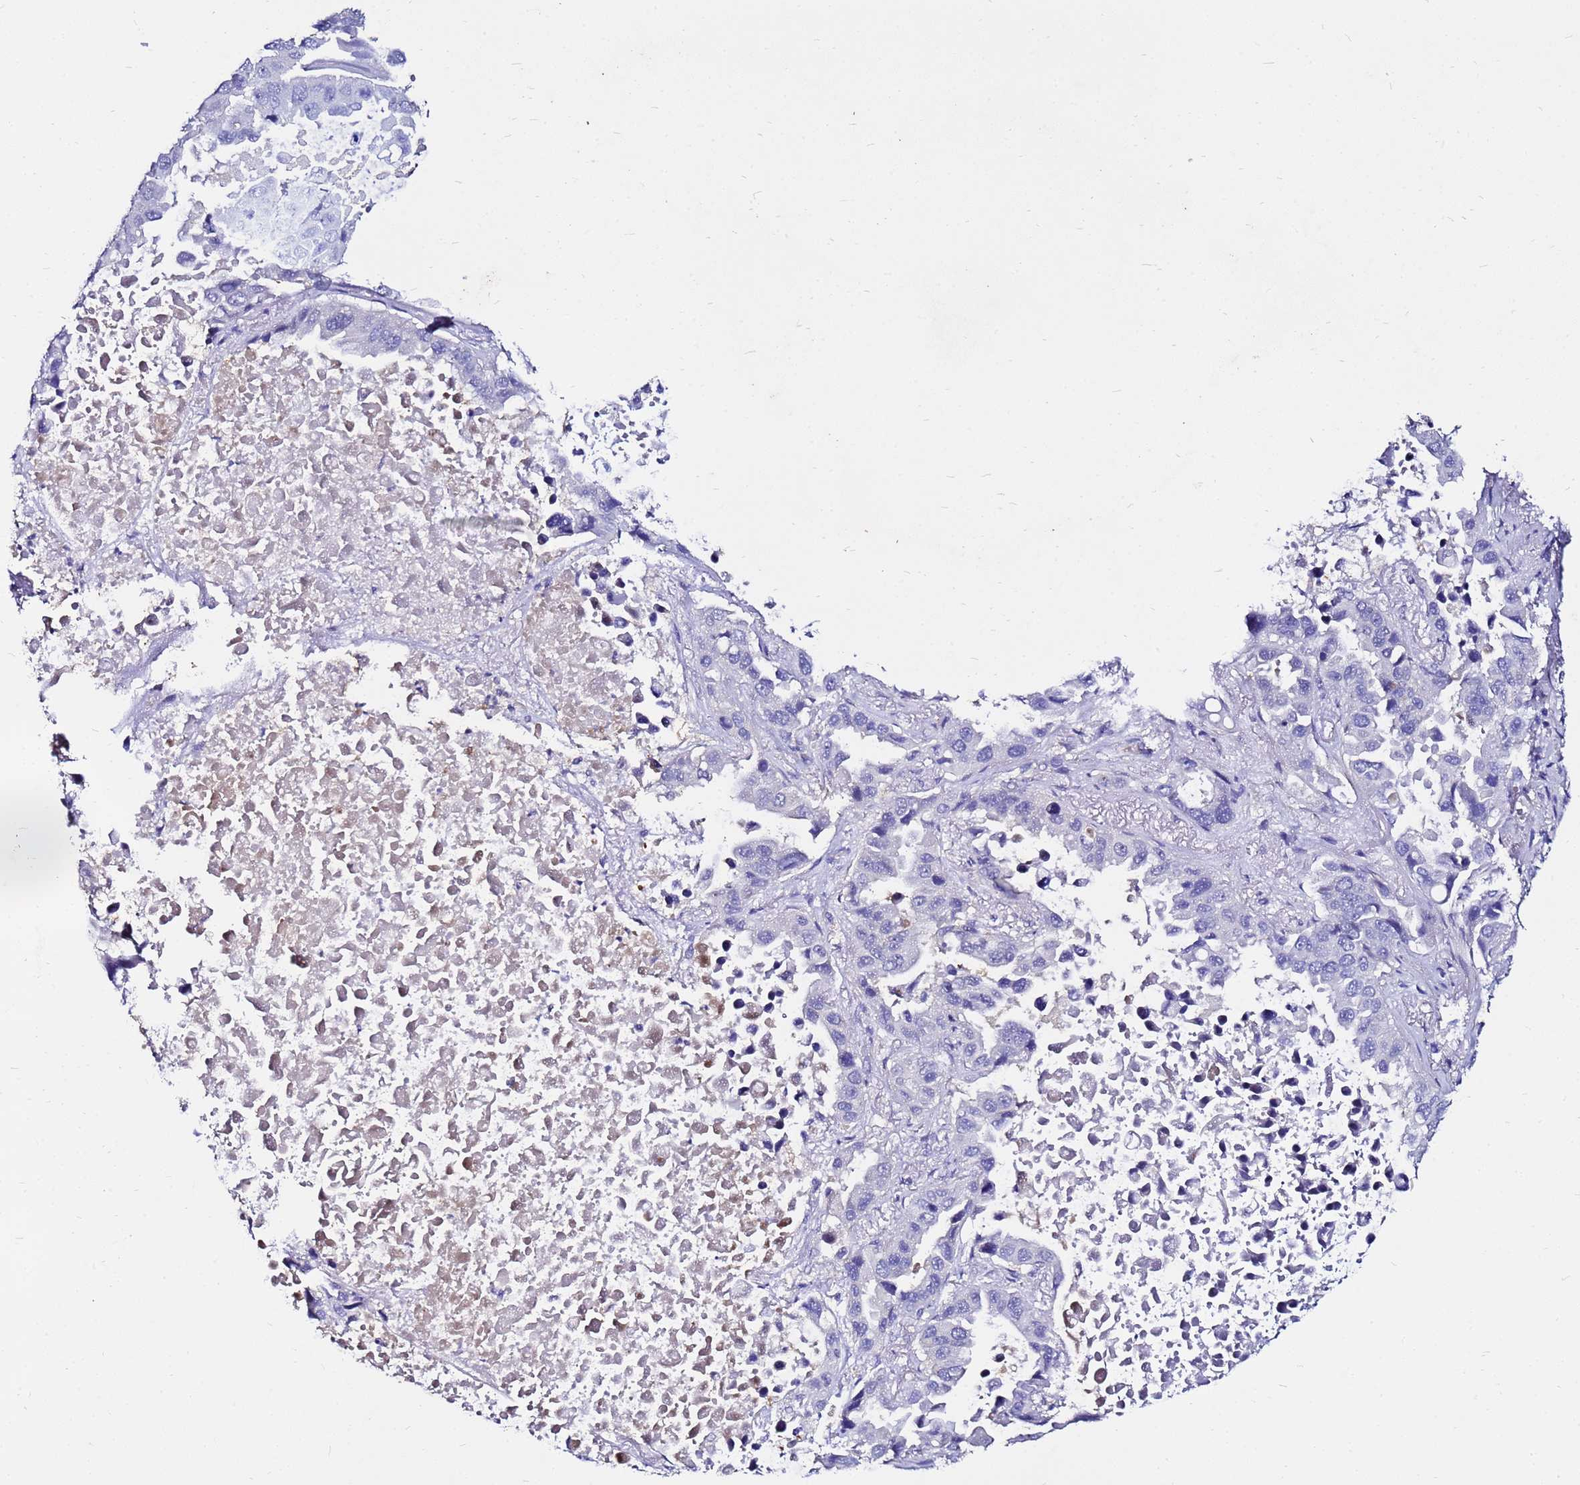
{"staining": {"intensity": "negative", "quantity": "none", "location": "none"}, "tissue": "lung cancer", "cell_type": "Tumor cells", "image_type": "cancer", "snomed": [{"axis": "morphology", "description": "Adenocarcinoma, NOS"}, {"axis": "topography", "description": "Lung"}], "caption": "Tumor cells show no significant protein positivity in lung adenocarcinoma.", "gene": "FAM183A", "patient": {"sex": "male", "age": 64}}